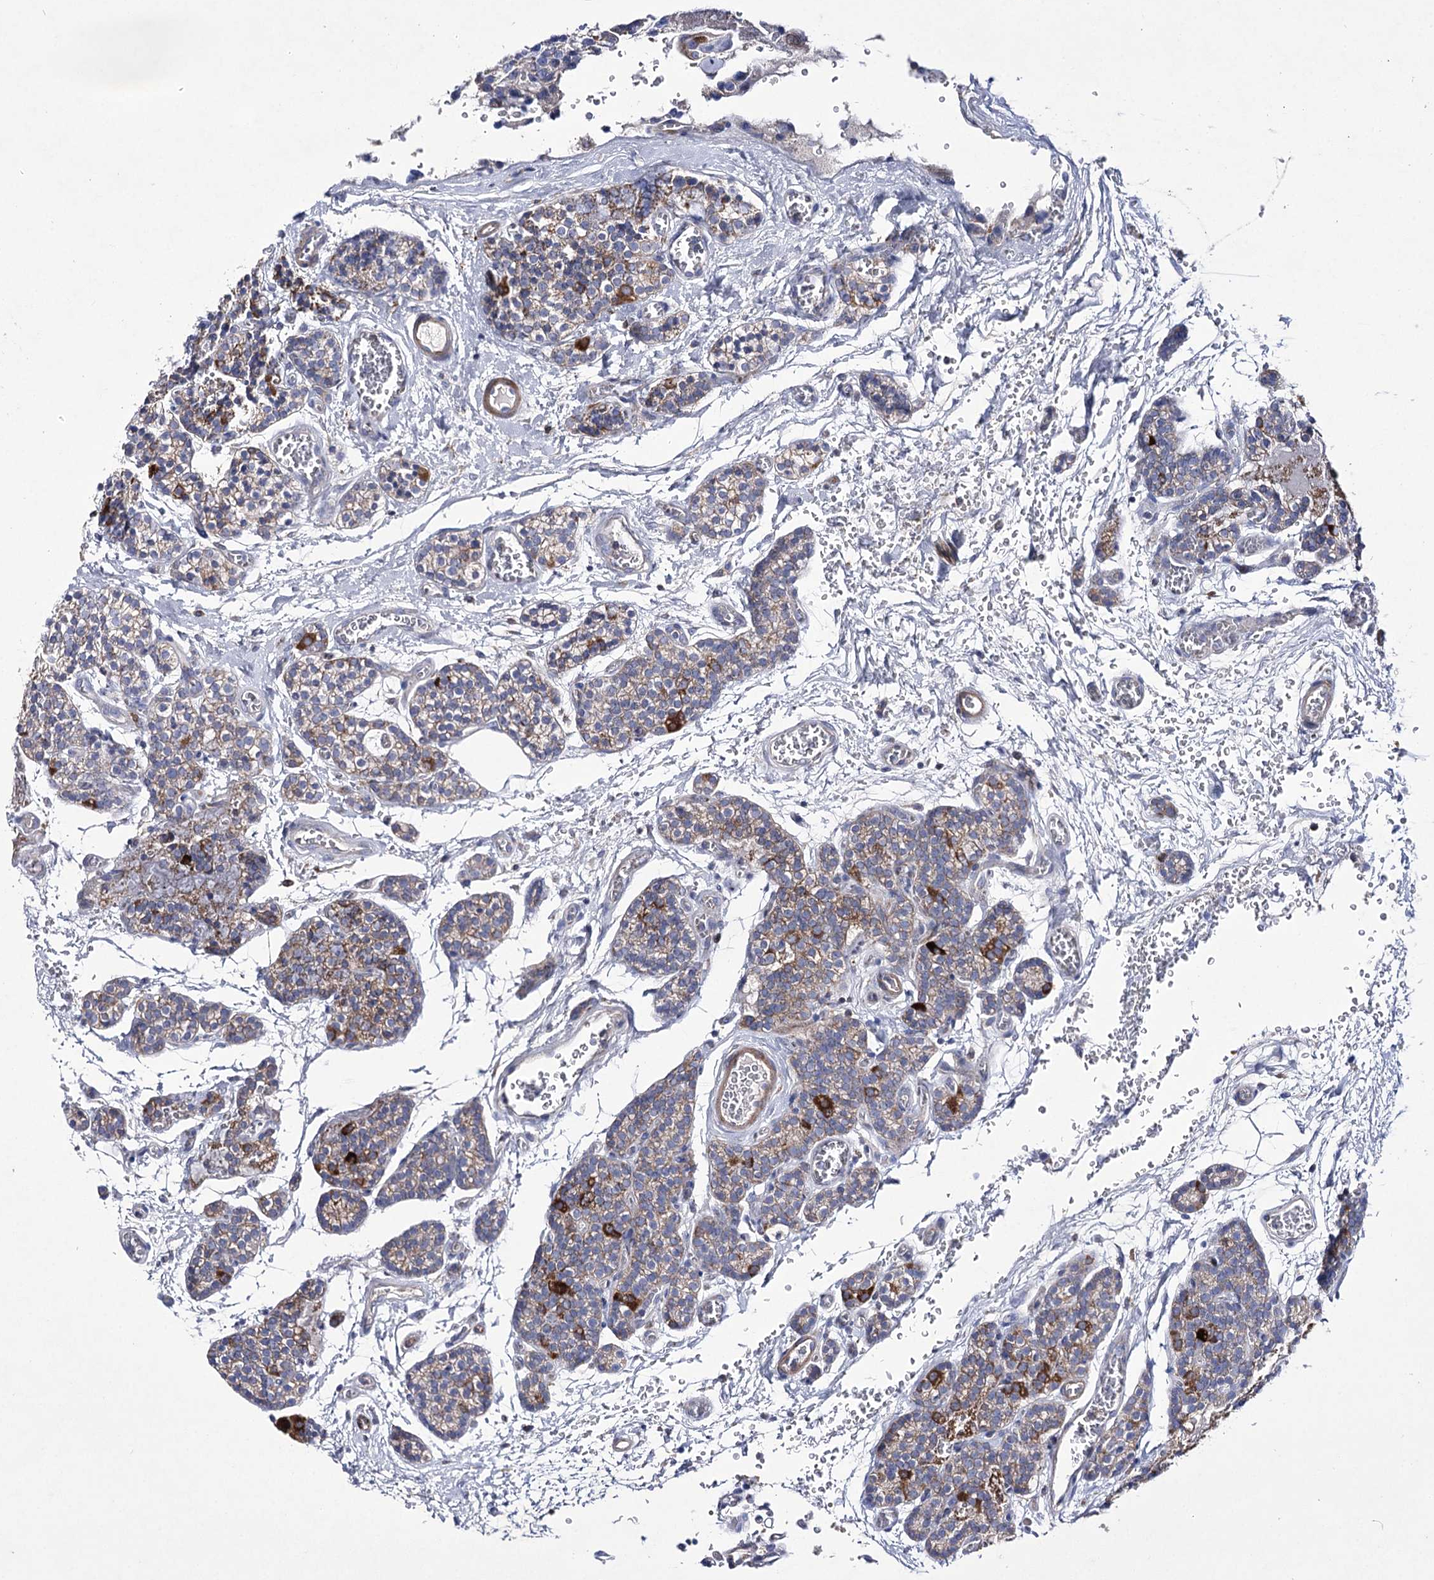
{"staining": {"intensity": "moderate", "quantity": ">75%", "location": "cytoplasmic/membranous"}, "tissue": "parathyroid gland", "cell_type": "Glandular cells", "image_type": "normal", "snomed": [{"axis": "morphology", "description": "Normal tissue, NOS"}, {"axis": "topography", "description": "Parathyroid gland"}], "caption": "DAB immunohistochemical staining of unremarkable human parathyroid gland shows moderate cytoplasmic/membranous protein staining in approximately >75% of glandular cells.", "gene": "COX15", "patient": {"sex": "female", "age": 64}}